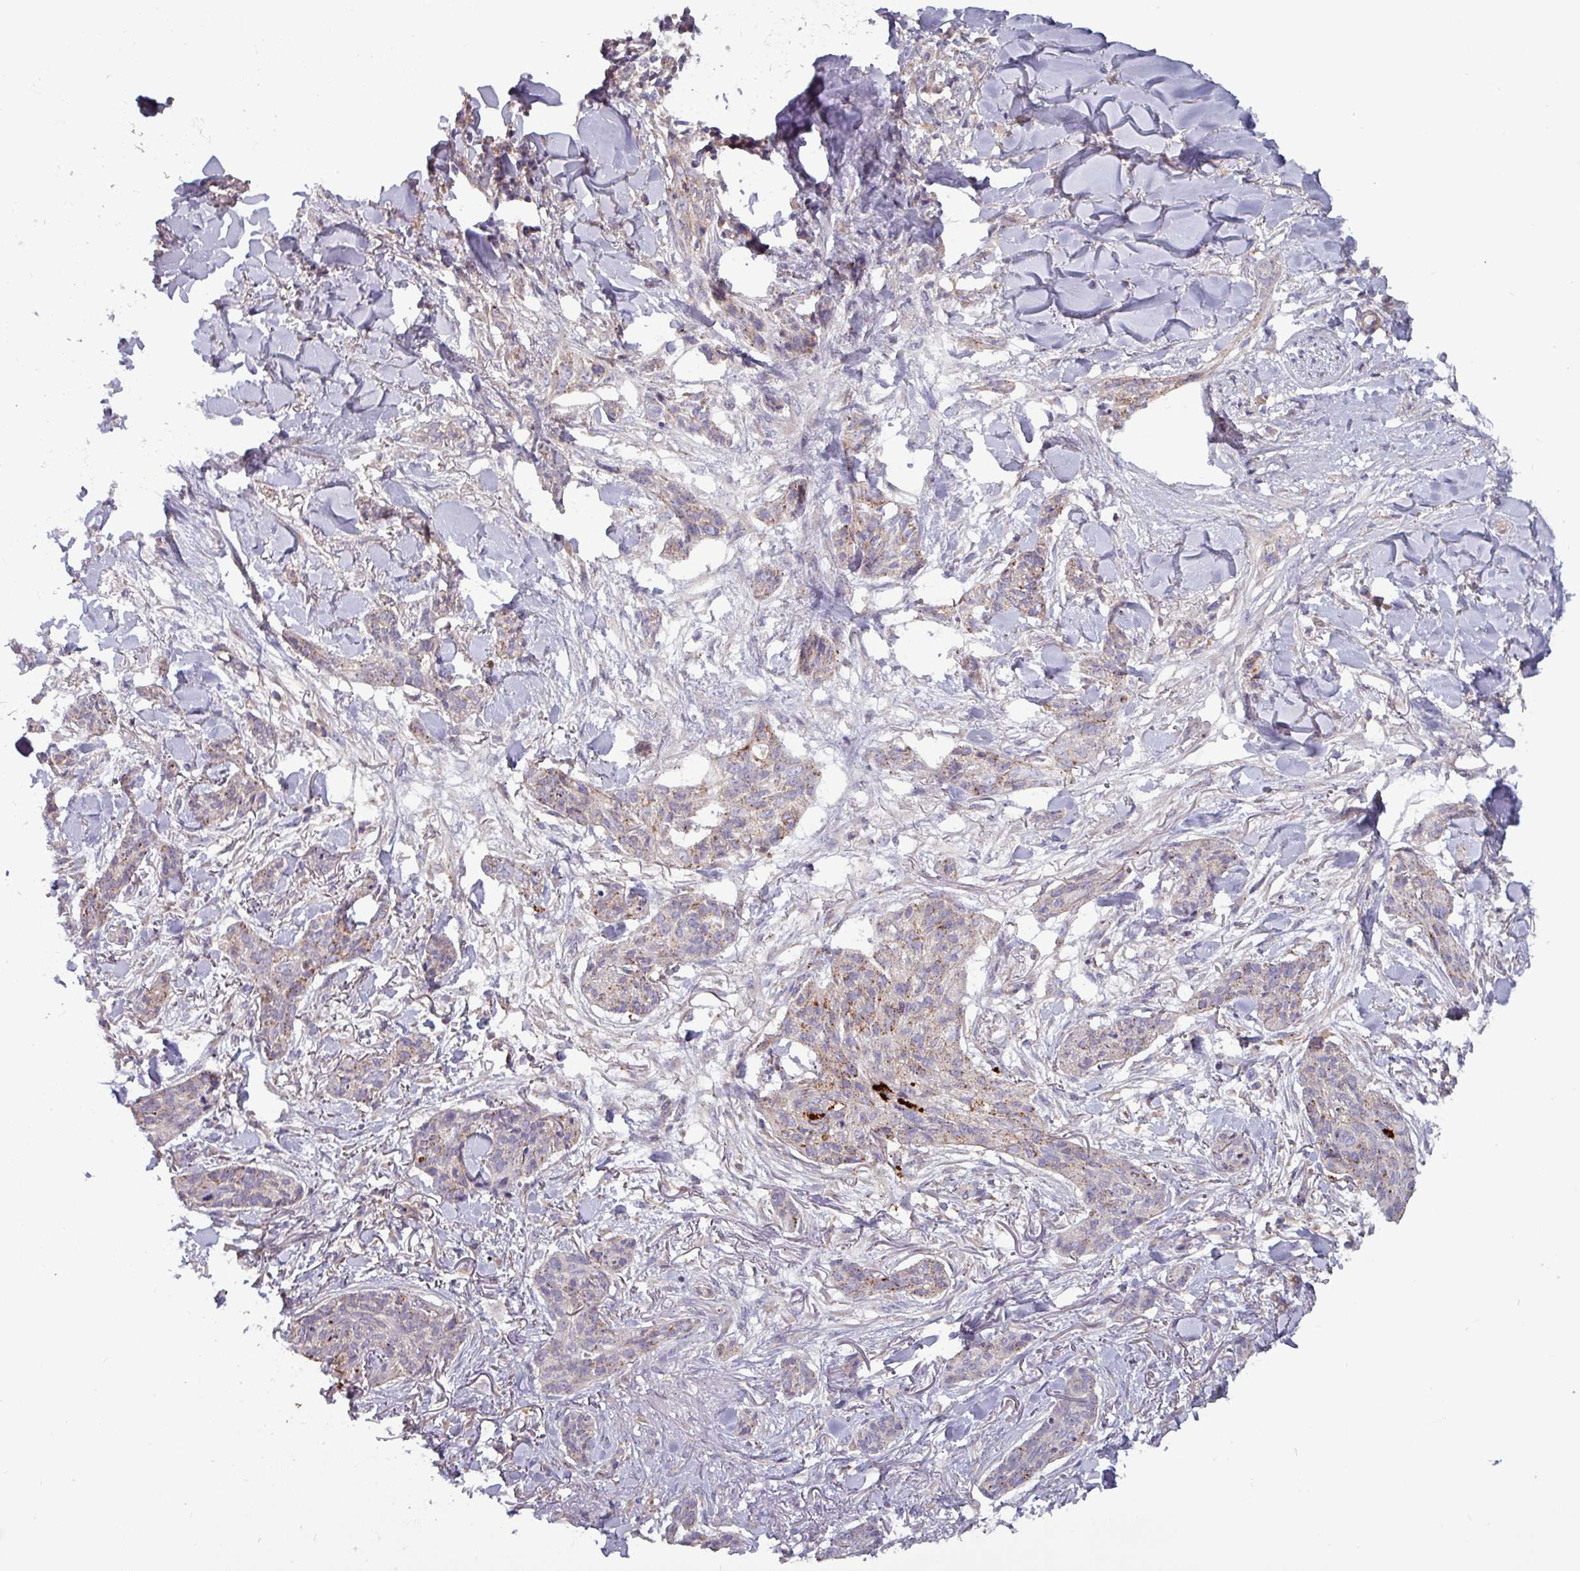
{"staining": {"intensity": "strong", "quantity": "<25%", "location": "cytoplasmic/membranous"}, "tissue": "skin cancer", "cell_type": "Tumor cells", "image_type": "cancer", "snomed": [{"axis": "morphology", "description": "Basal cell carcinoma"}, {"axis": "topography", "description": "Skin"}], "caption": "A high-resolution photomicrograph shows immunohistochemistry staining of skin cancer, which exhibits strong cytoplasmic/membranous positivity in about <25% of tumor cells. The protein of interest is shown in brown color, while the nuclei are stained blue.", "gene": "PLIN2", "patient": {"sex": "male", "age": 52}}